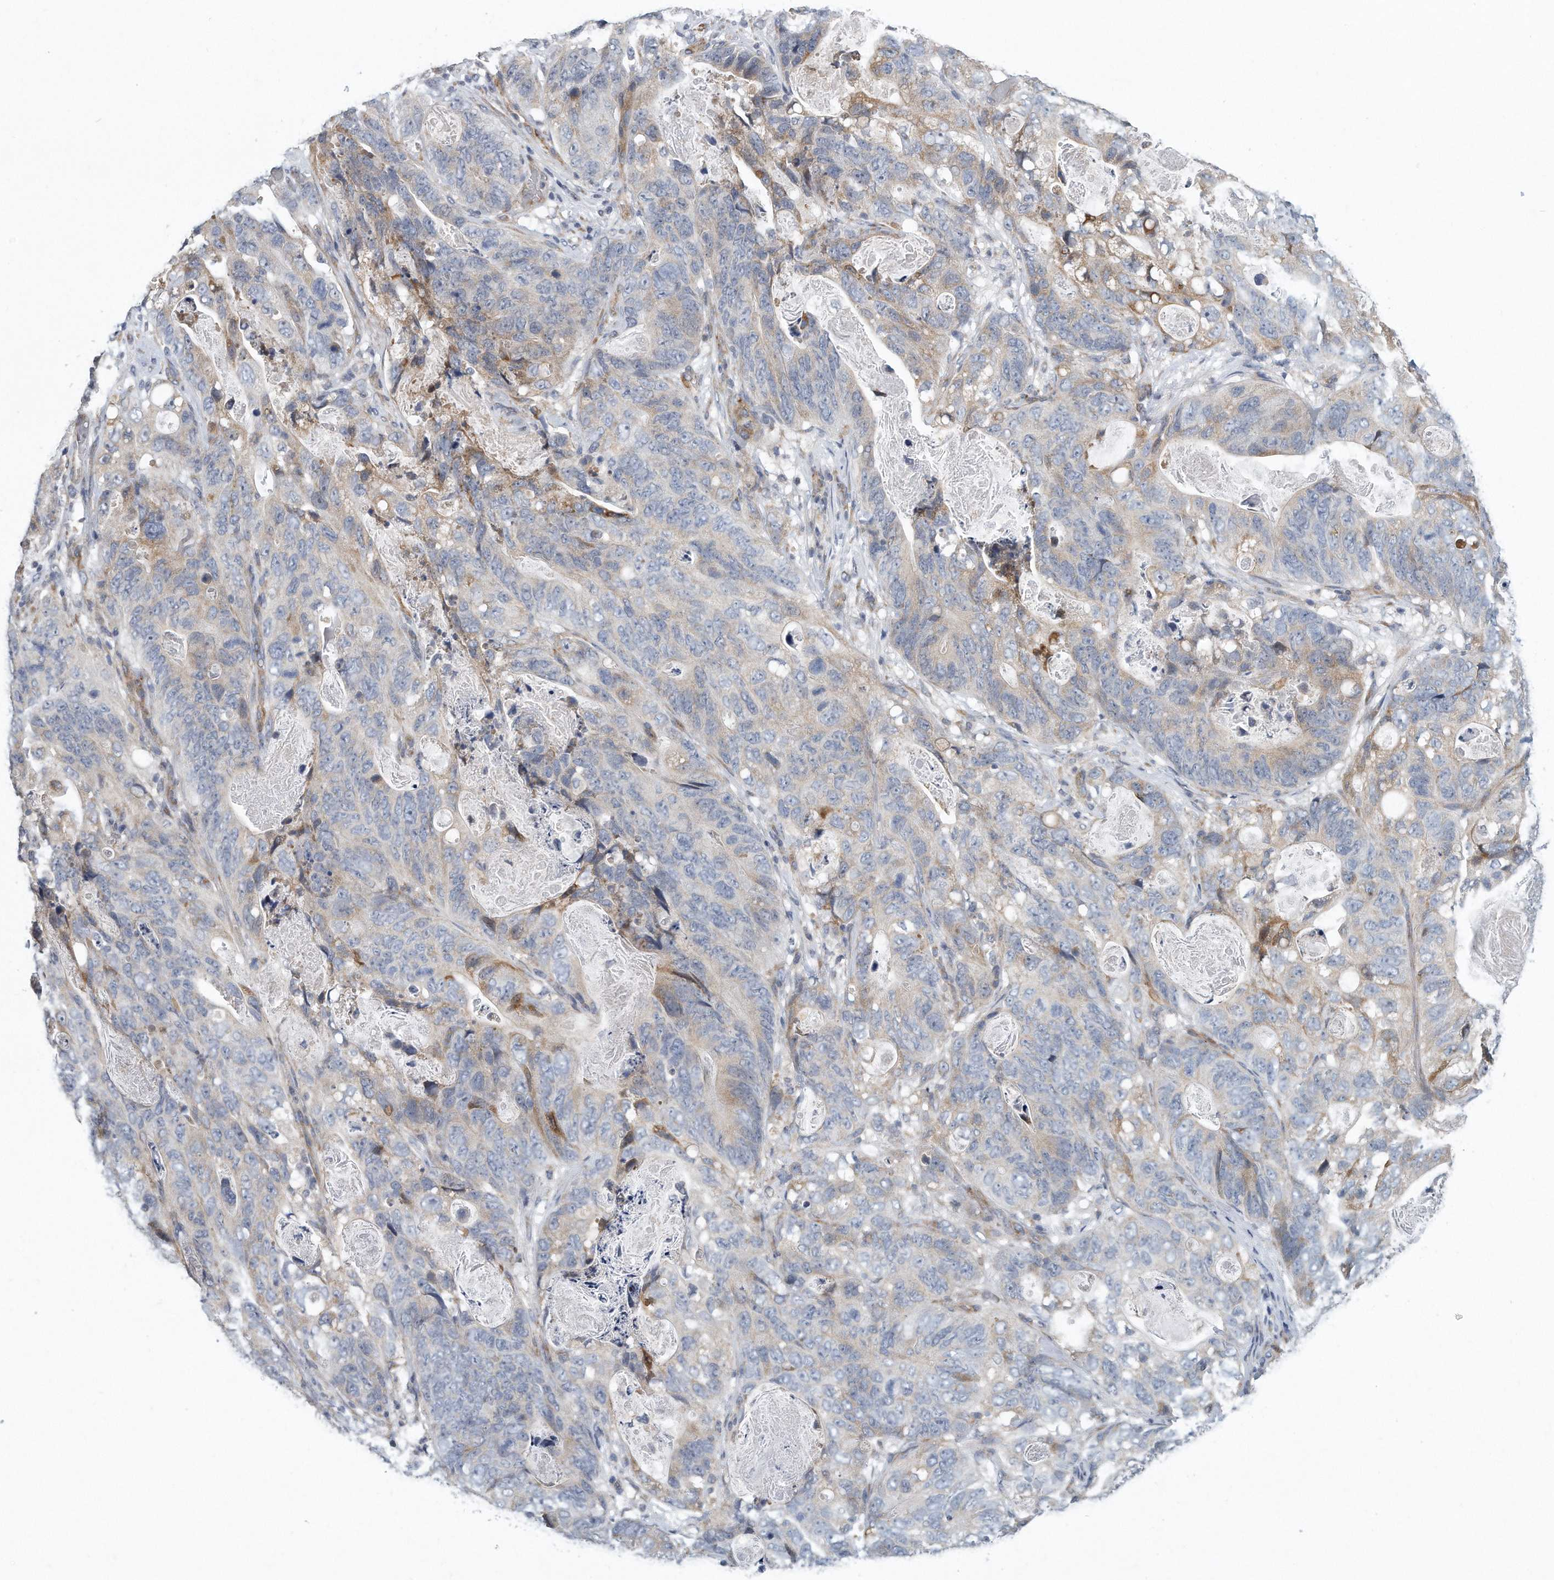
{"staining": {"intensity": "weak", "quantity": "<25%", "location": "cytoplasmic/membranous"}, "tissue": "stomach cancer", "cell_type": "Tumor cells", "image_type": "cancer", "snomed": [{"axis": "morphology", "description": "Normal tissue, NOS"}, {"axis": "morphology", "description": "Adenocarcinoma, NOS"}, {"axis": "topography", "description": "Stomach"}], "caption": "DAB (3,3'-diaminobenzidine) immunohistochemical staining of stomach cancer reveals no significant expression in tumor cells. (DAB (3,3'-diaminobenzidine) IHC, high magnification).", "gene": "VLDLR", "patient": {"sex": "female", "age": 89}}